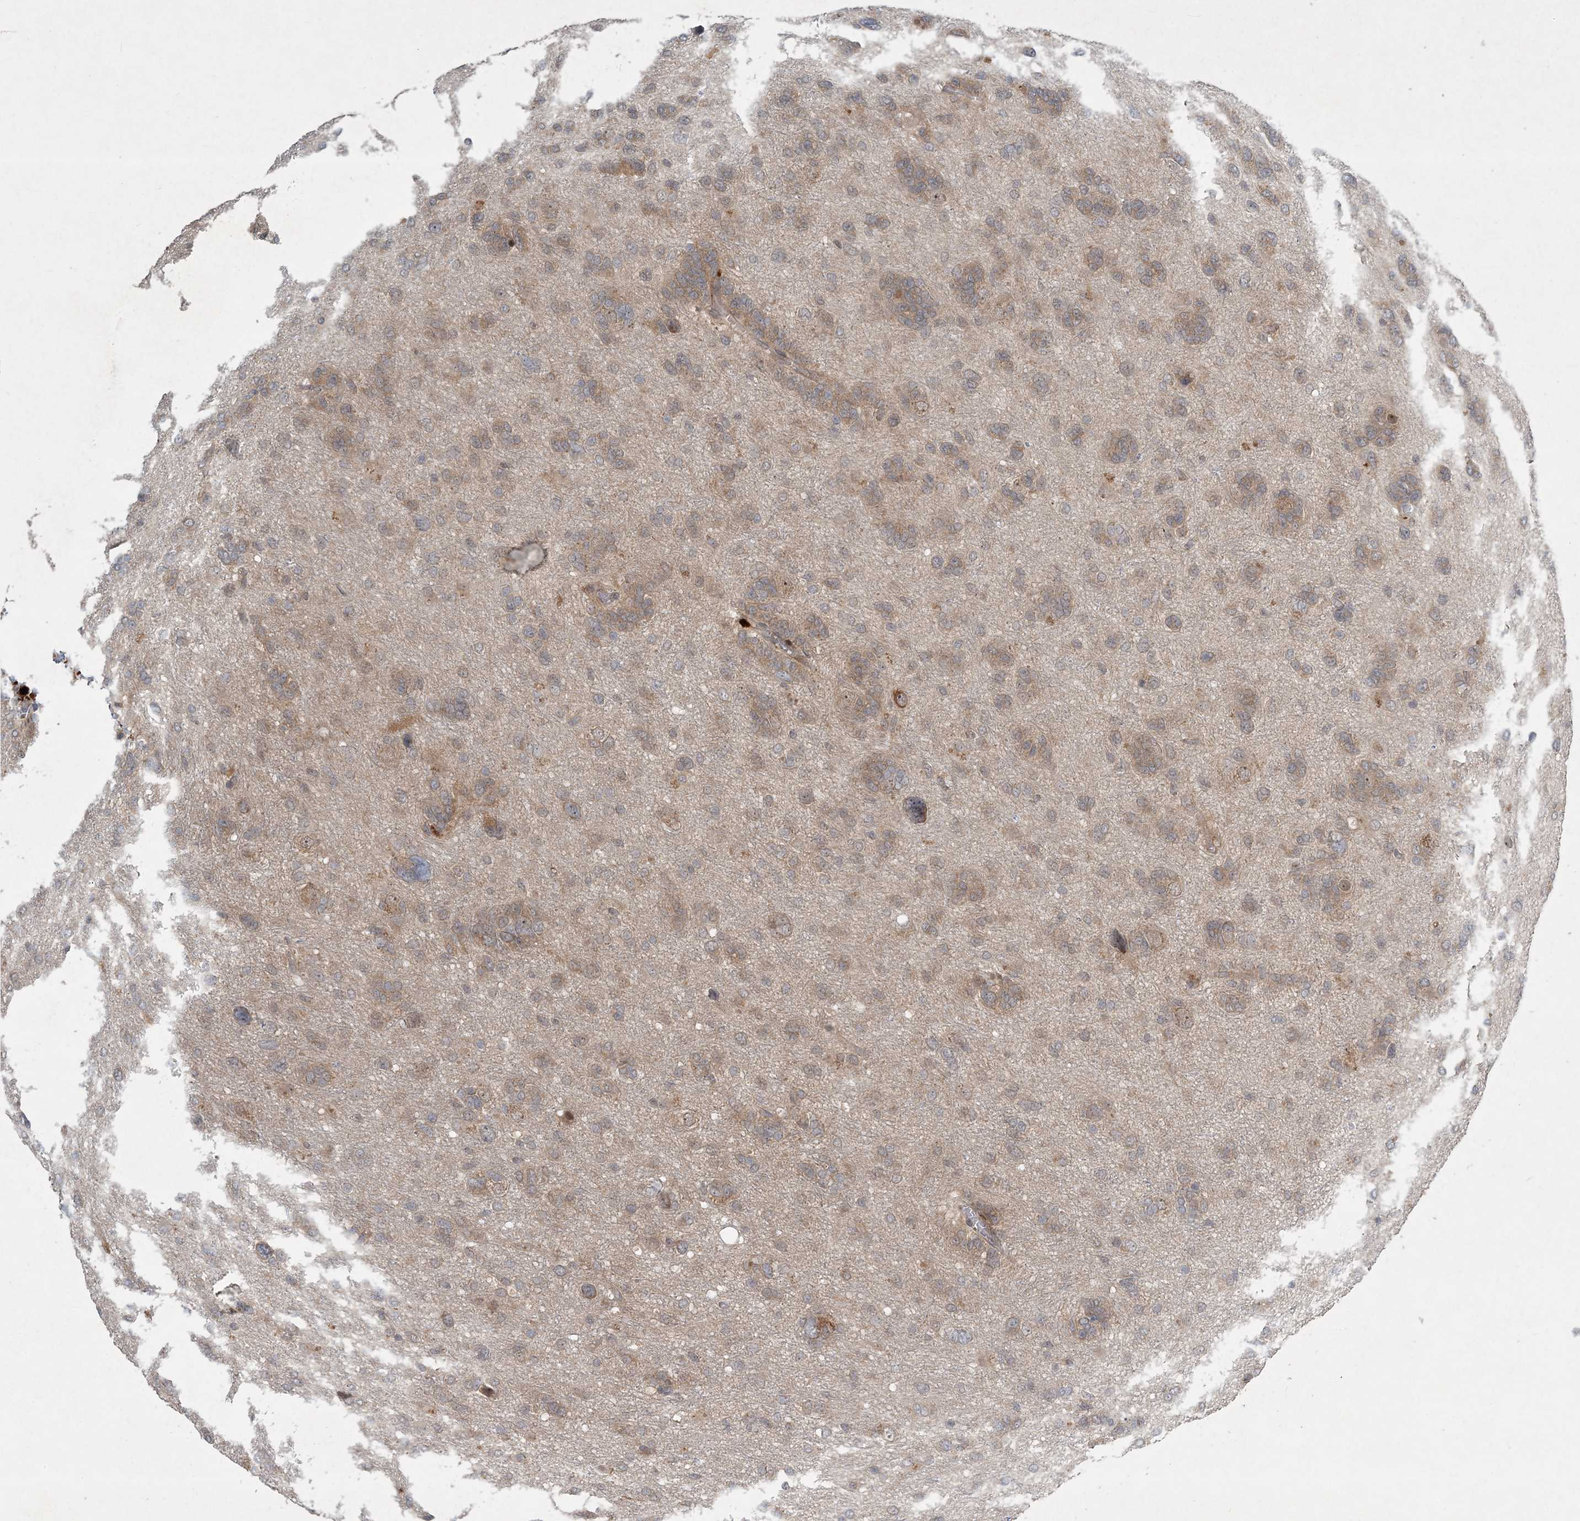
{"staining": {"intensity": "weak", "quantity": "25%-75%", "location": "cytoplasmic/membranous"}, "tissue": "glioma", "cell_type": "Tumor cells", "image_type": "cancer", "snomed": [{"axis": "morphology", "description": "Glioma, malignant, High grade"}, {"axis": "topography", "description": "Brain"}], "caption": "High-power microscopy captured an IHC image of malignant glioma (high-grade), revealing weak cytoplasmic/membranous positivity in approximately 25%-75% of tumor cells.", "gene": "UBR3", "patient": {"sex": "female", "age": 59}}